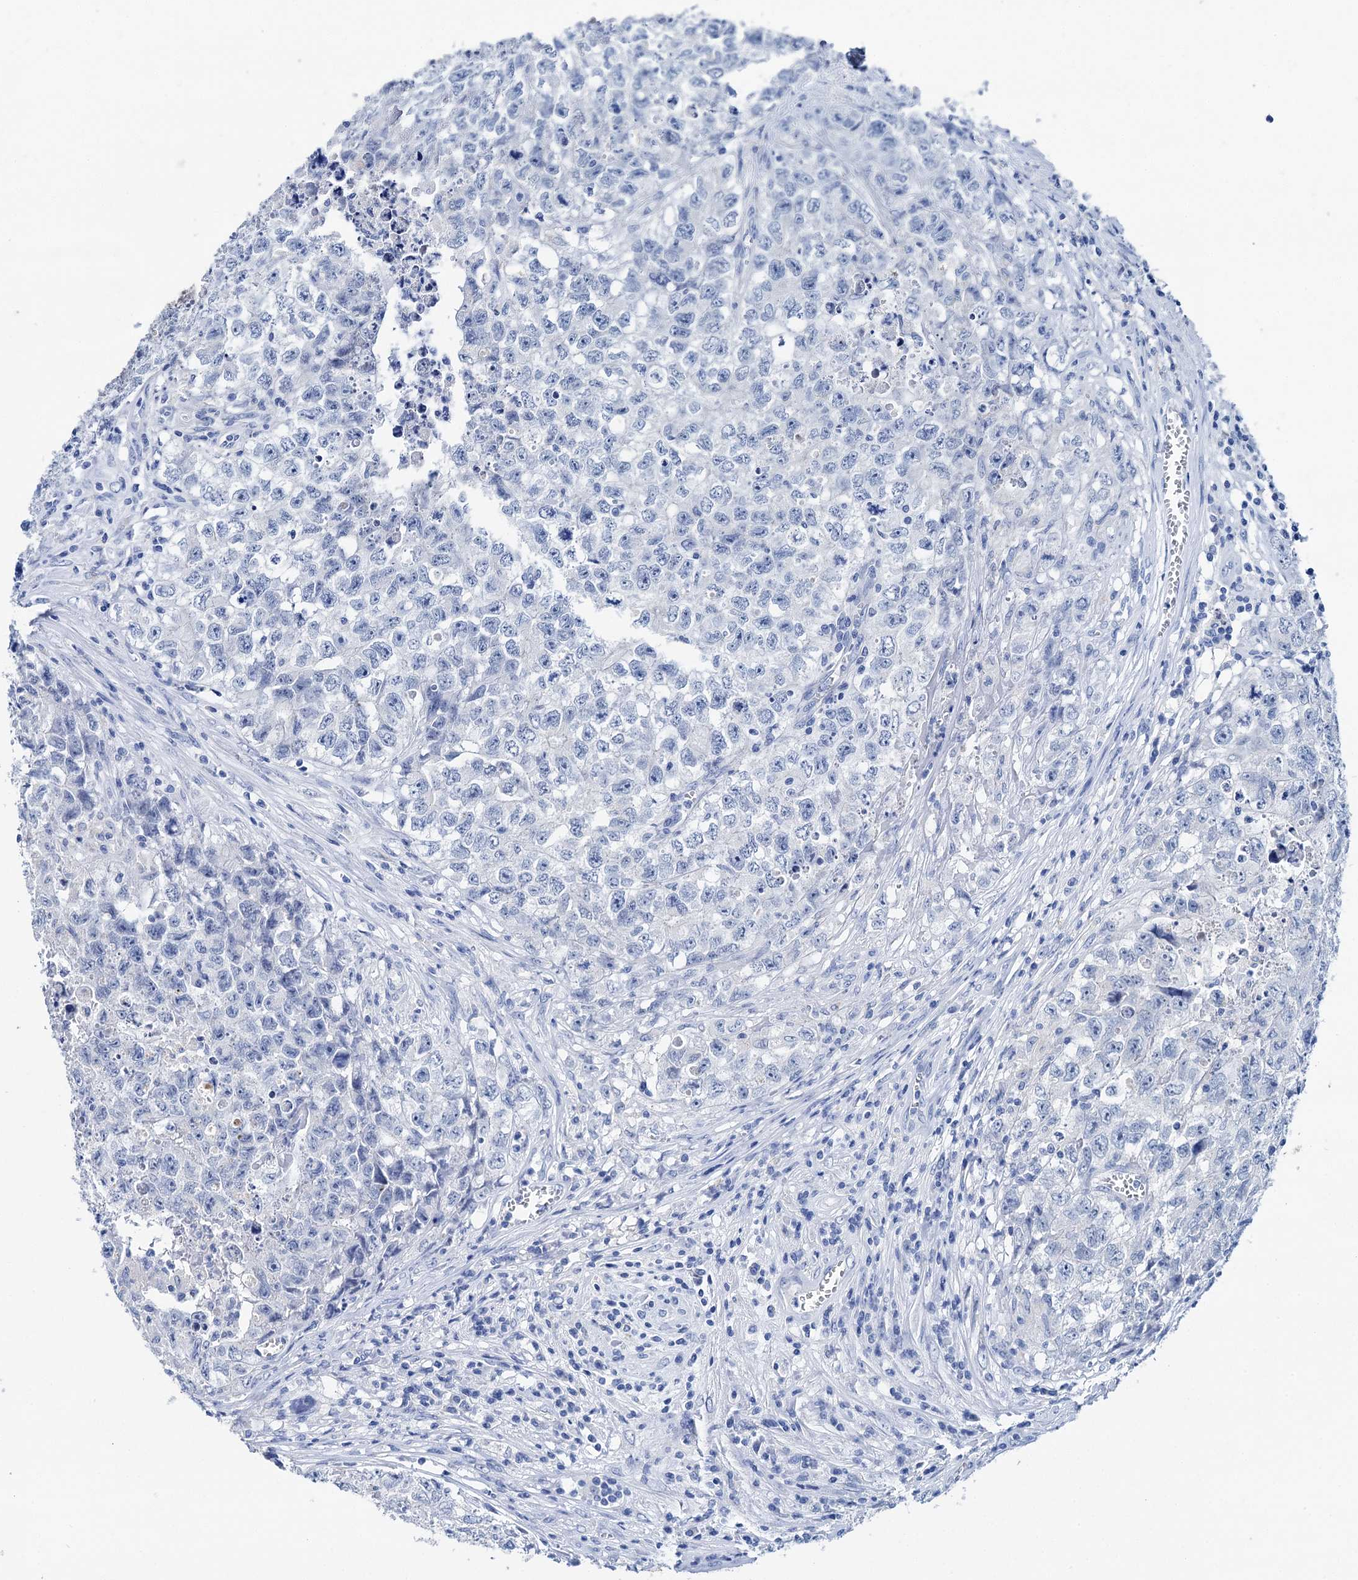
{"staining": {"intensity": "negative", "quantity": "none", "location": "none"}, "tissue": "testis cancer", "cell_type": "Tumor cells", "image_type": "cancer", "snomed": [{"axis": "morphology", "description": "Seminoma, NOS"}, {"axis": "morphology", "description": "Carcinoma, Embryonal, NOS"}, {"axis": "topography", "description": "Testis"}], "caption": "The micrograph demonstrates no staining of tumor cells in seminoma (testis).", "gene": "BRINP1", "patient": {"sex": "male", "age": 43}}